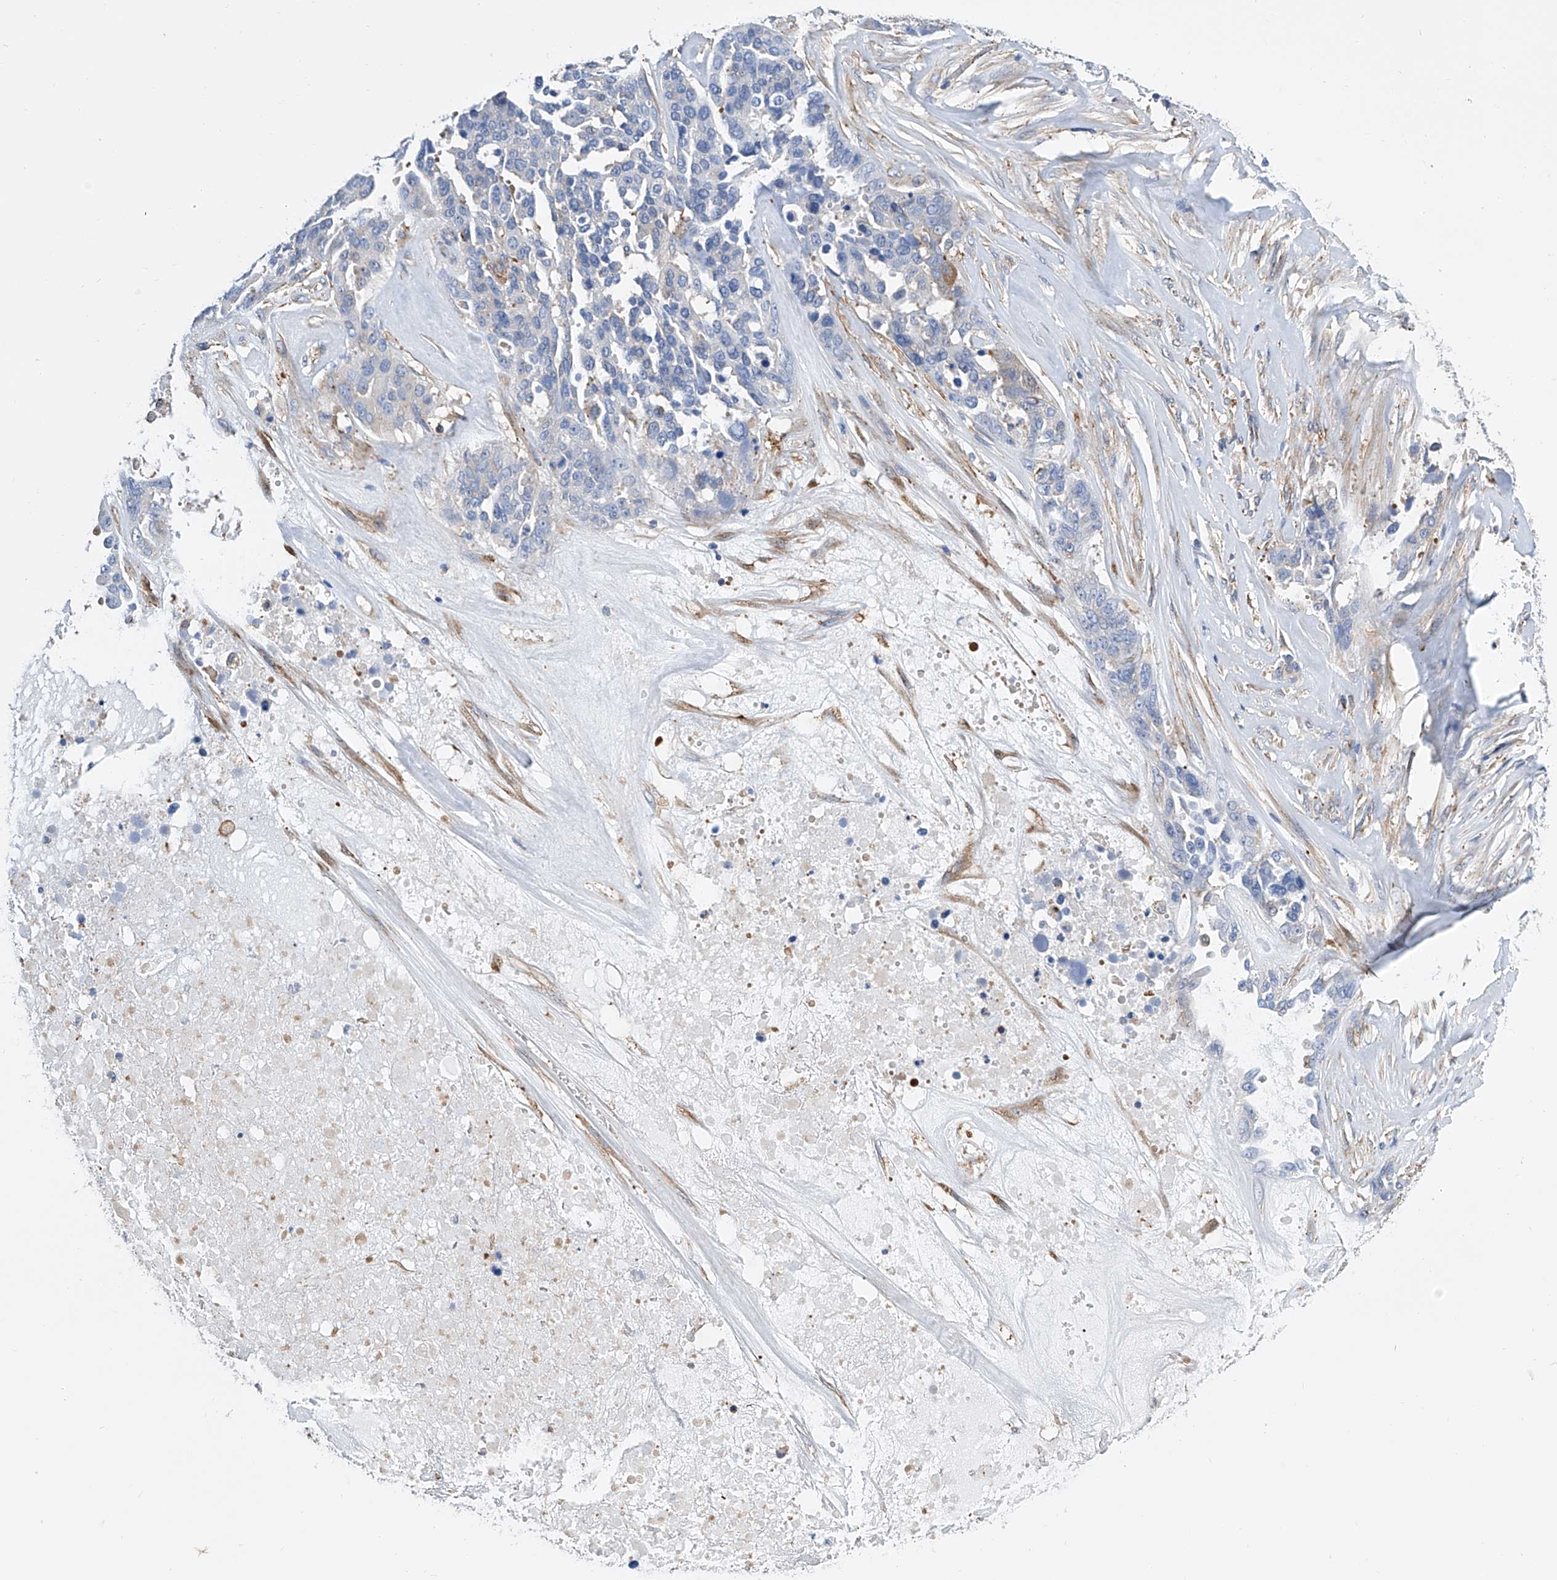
{"staining": {"intensity": "negative", "quantity": "none", "location": "none"}, "tissue": "ovarian cancer", "cell_type": "Tumor cells", "image_type": "cancer", "snomed": [{"axis": "morphology", "description": "Cystadenocarcinoma, serous, NOS"}, {"axis": "topography", "description": "Ovary"}], "caption": "IHC photomicrograph of human ovarian cancer stained for a protein (brown), which shows no positivity in tumor cells. Brightfield microscopy of immunohistochemistry (IHC) stained with DAB (3,3'-diaminobenzidine) (brown) and hematoxylin (blue), captured at high magnification.", "gene": "GPT", "patient": {"sex": "female", "age": 44}}